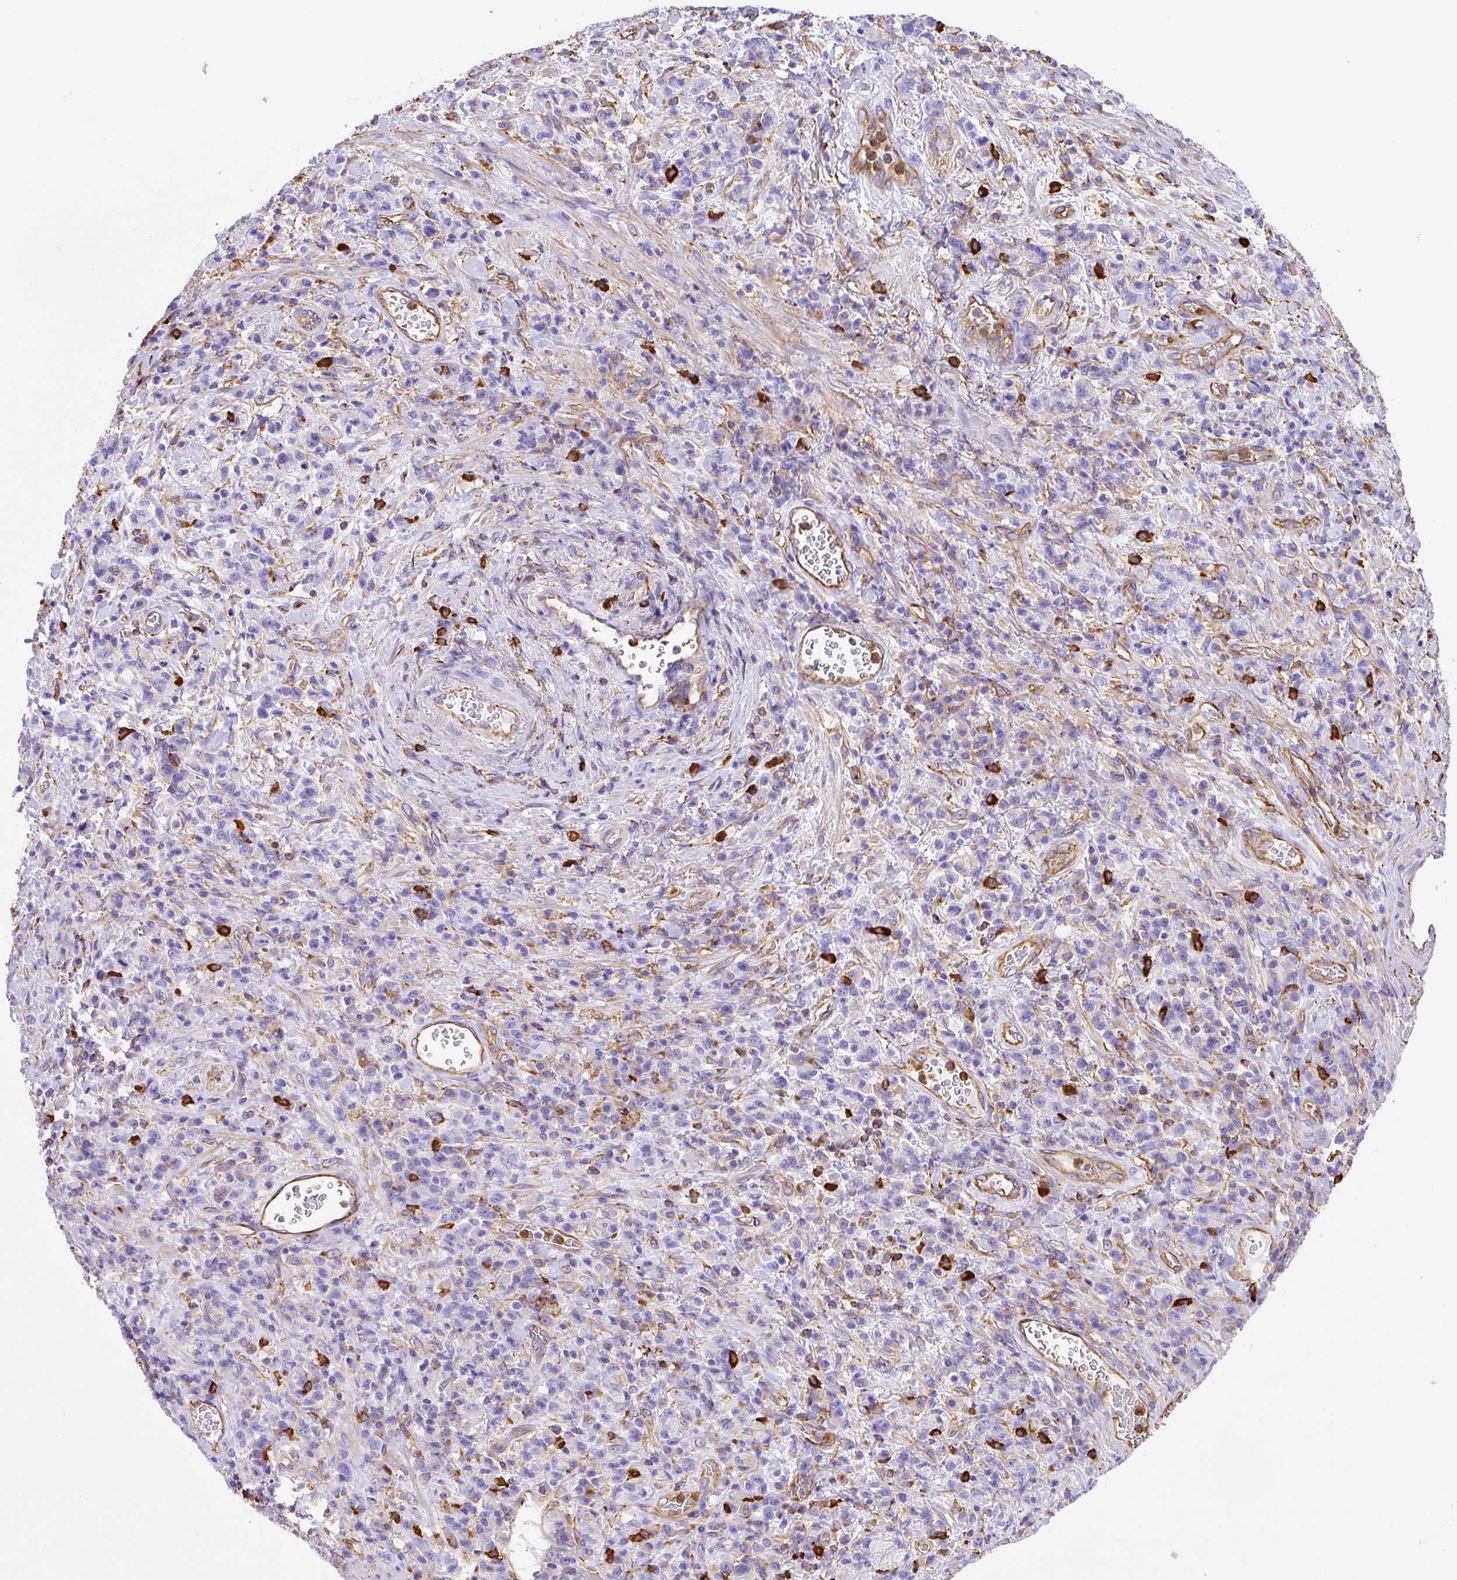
{"staining": {"intensity": "negative", "quantity": "none", "location": "none"}, "tissue": "stomach cancer", "cell_type": "Tumor cells", "image_type": "cancer", "snomed": [{"axis": "morphology", "description": "Adenocarcinoma, NOS"}, {"axis": "topography", "description": "Stomach"}], "caption": "Tumor cells show no significant protein expression in stomach adenocarcinoma.", "gene": "MAGEB5", "patient": {"sex": "male", "age": 76}}